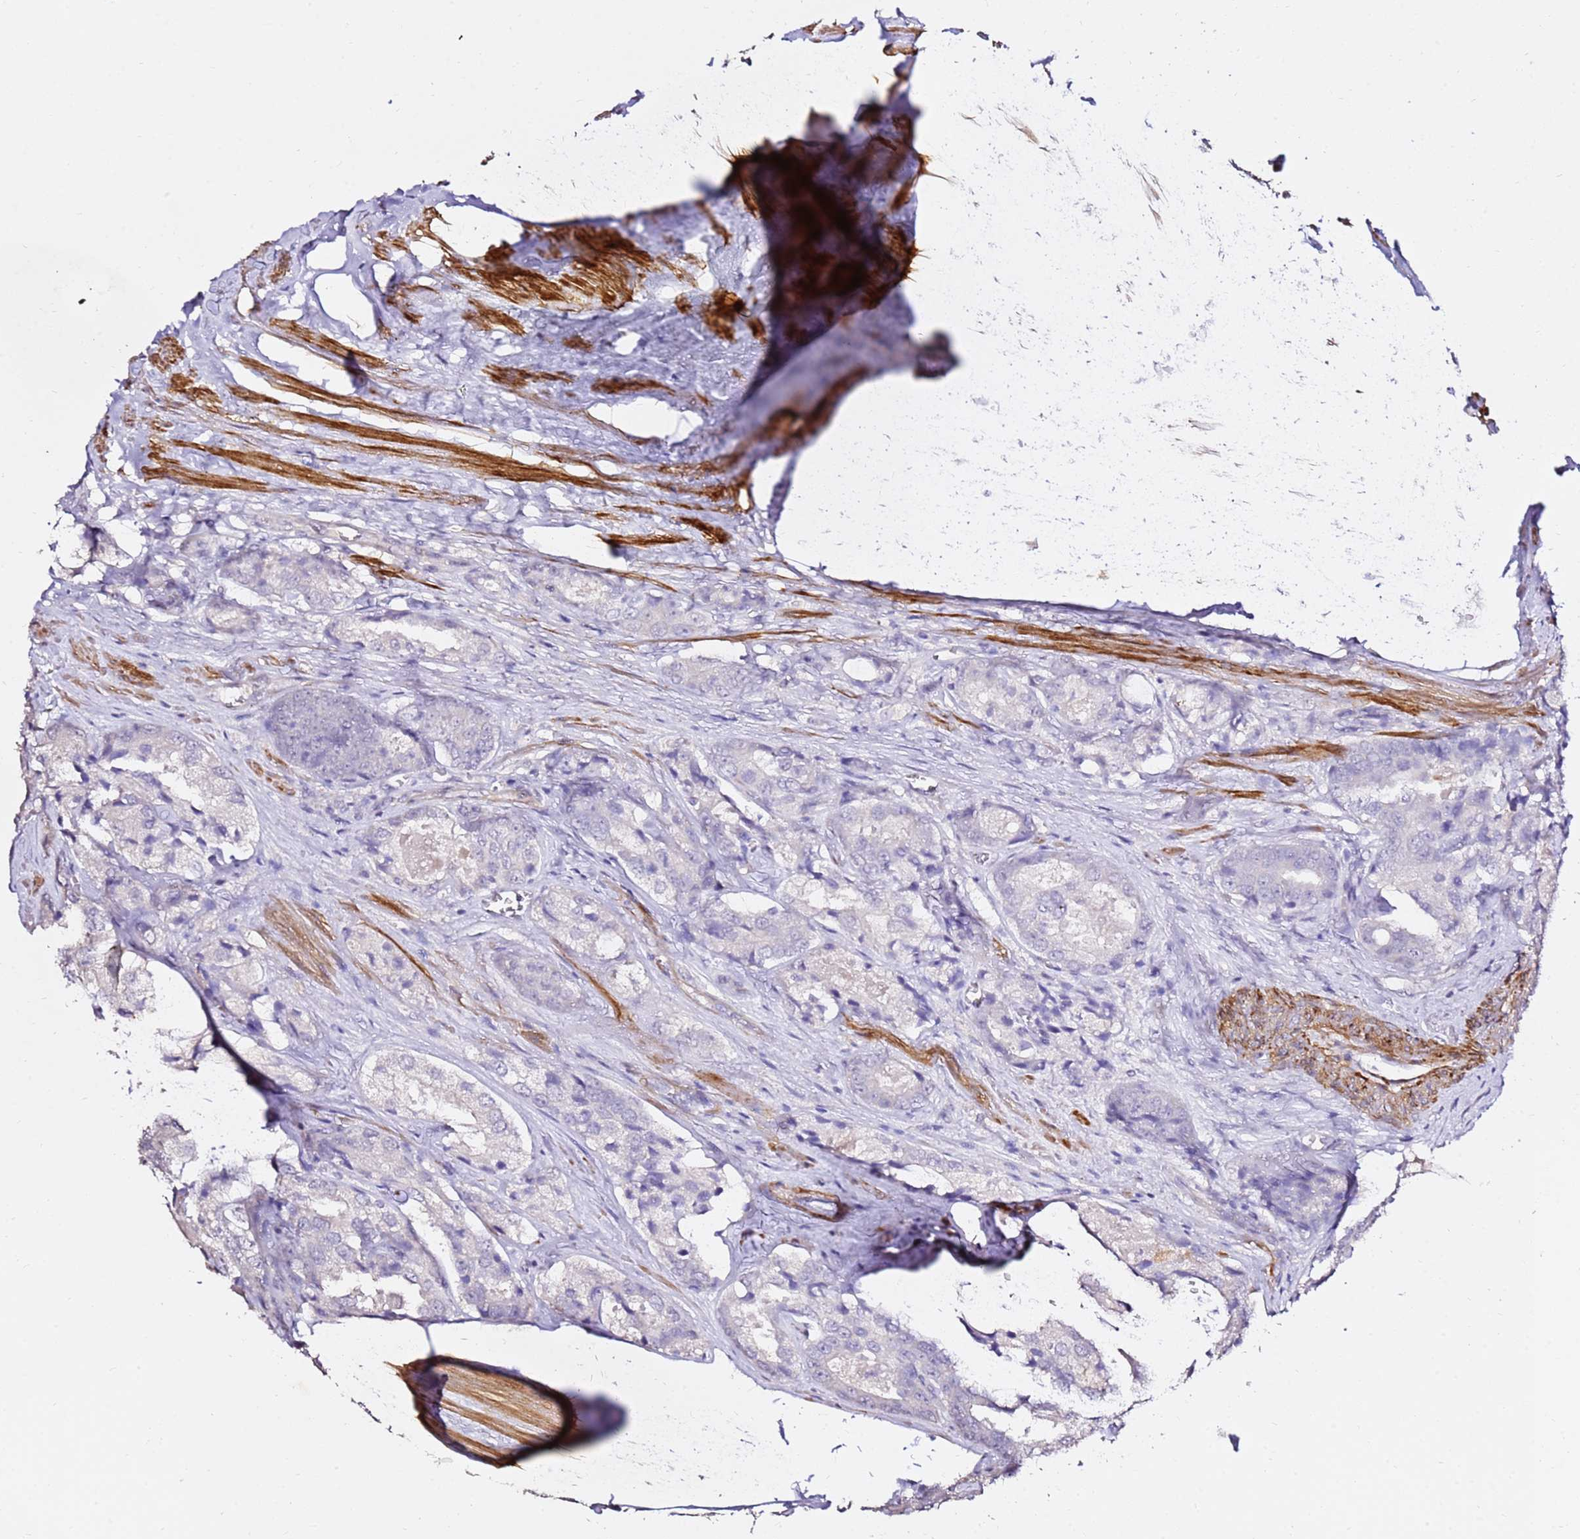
{"staining": {"intensity": "negative", "quantity": "none", "location": "none"}, "tissue": "prostate cancer", "cell_type": "Tumor cells", "image_type": "cancer", "snomed": [{"axis": "morphology", "description": "Adenocarcinoma, Low grade"}, {"axis": "topography", "description": "Prostate"}], "caption": "Immunohistochemistry micrograph of low-grade adenocarcinoma (prostate) stained for a protein (brown), which demonstrates no positivity in tumor cells.", "gene": "ART5", "patient": {"sex": "male", "age": 68}}